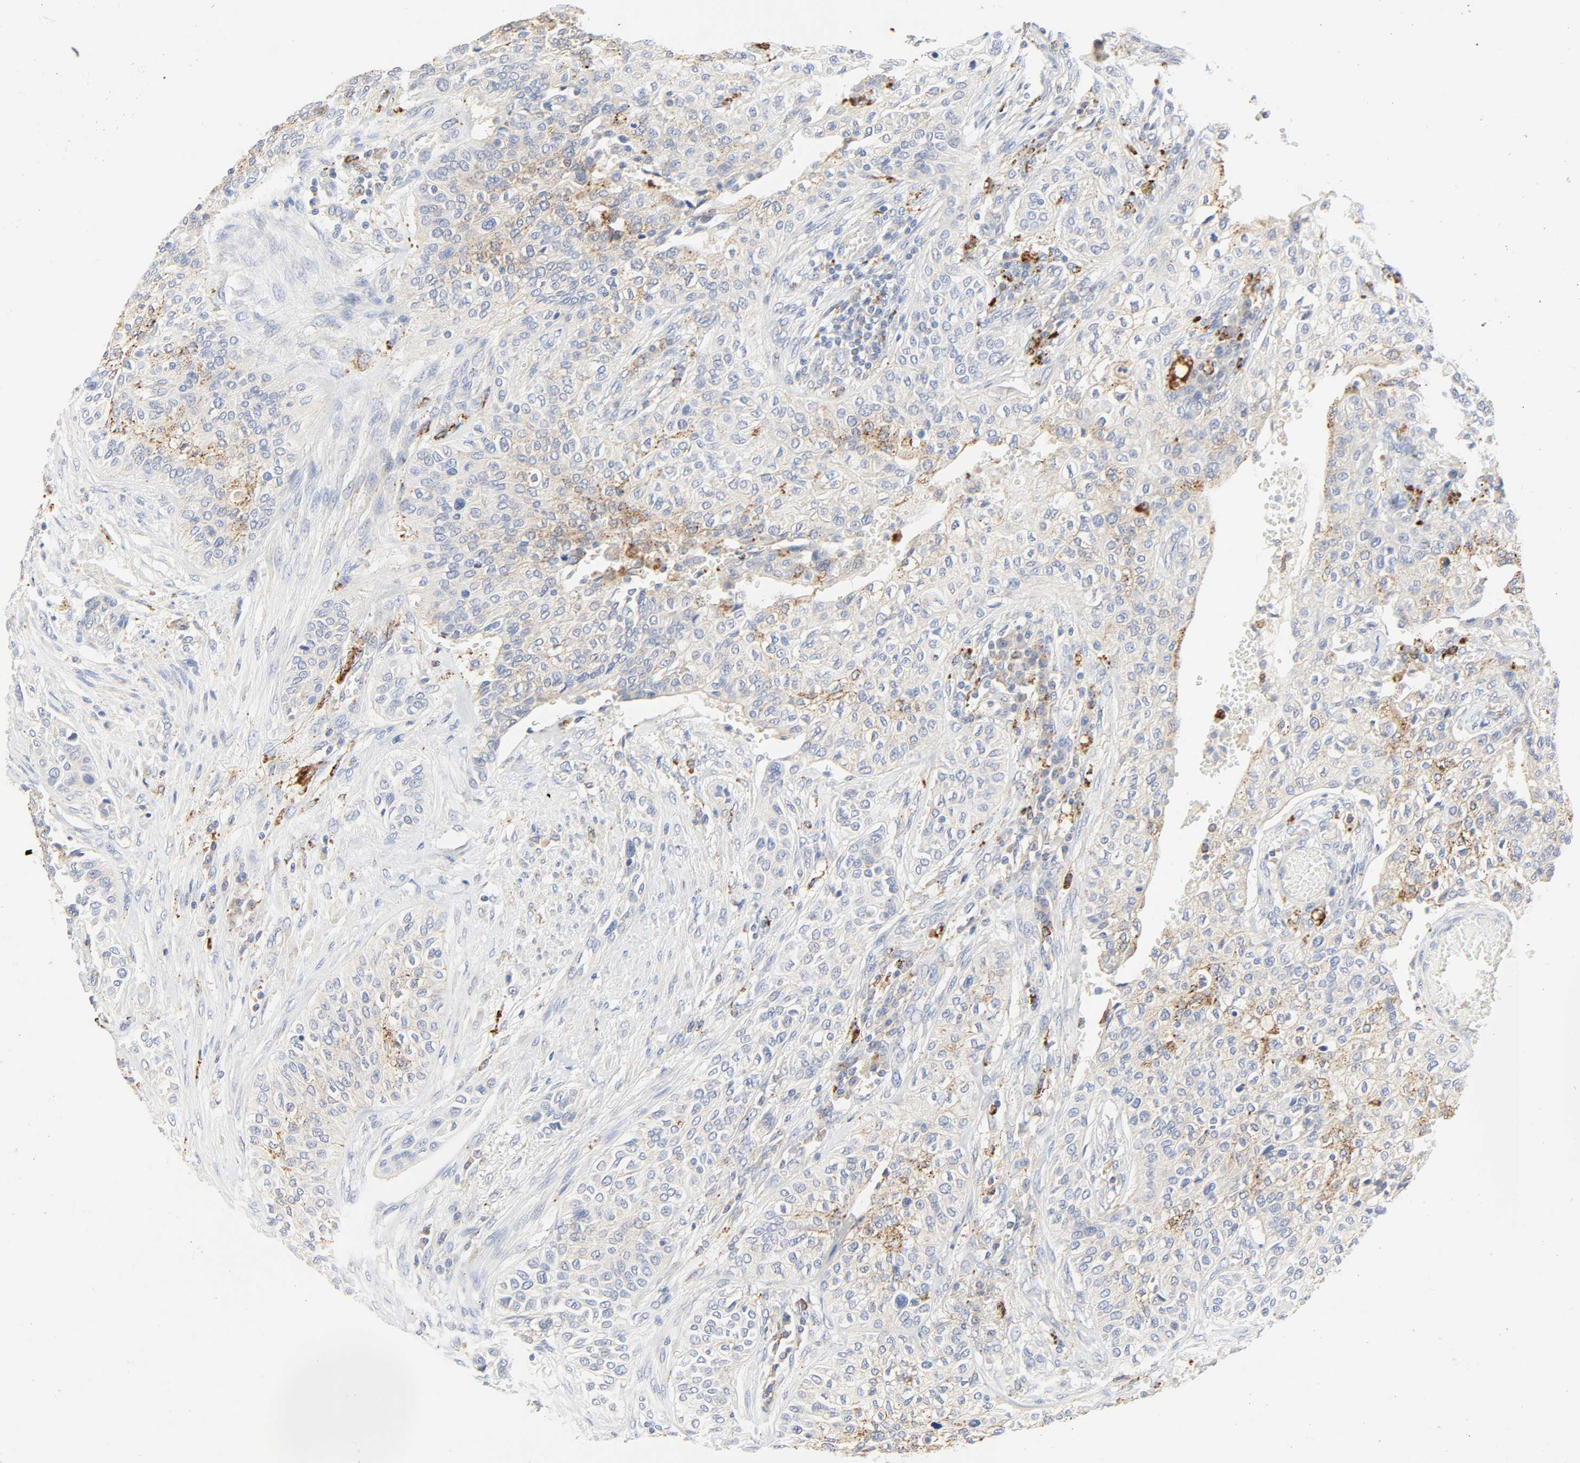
{"staining": {"intensity": "moderate", "quantity": "<25%", "location": "cytoplasmic/membranous"}, "tissue": "urothelial cancer", "cell_type": "Tumor cells", "image_type": "cancer", "snomed": [{"axis": "morphology", "description": "Urothelial carcinoma, High grade"}, {"axis": "topography", "description": "Urinary bladder"}], "caption": "High-magnification brightfield microscopy of urothelial cancer stained with DAB (brown) and counterstained with hematoxylin (blue). tumor cells exhibit moderate cytoplasmic/membranous positivity is appreciated in about<25% of cells.", "gene": "CAMK2A", "patient": {"sex": "male", "age": 74}}